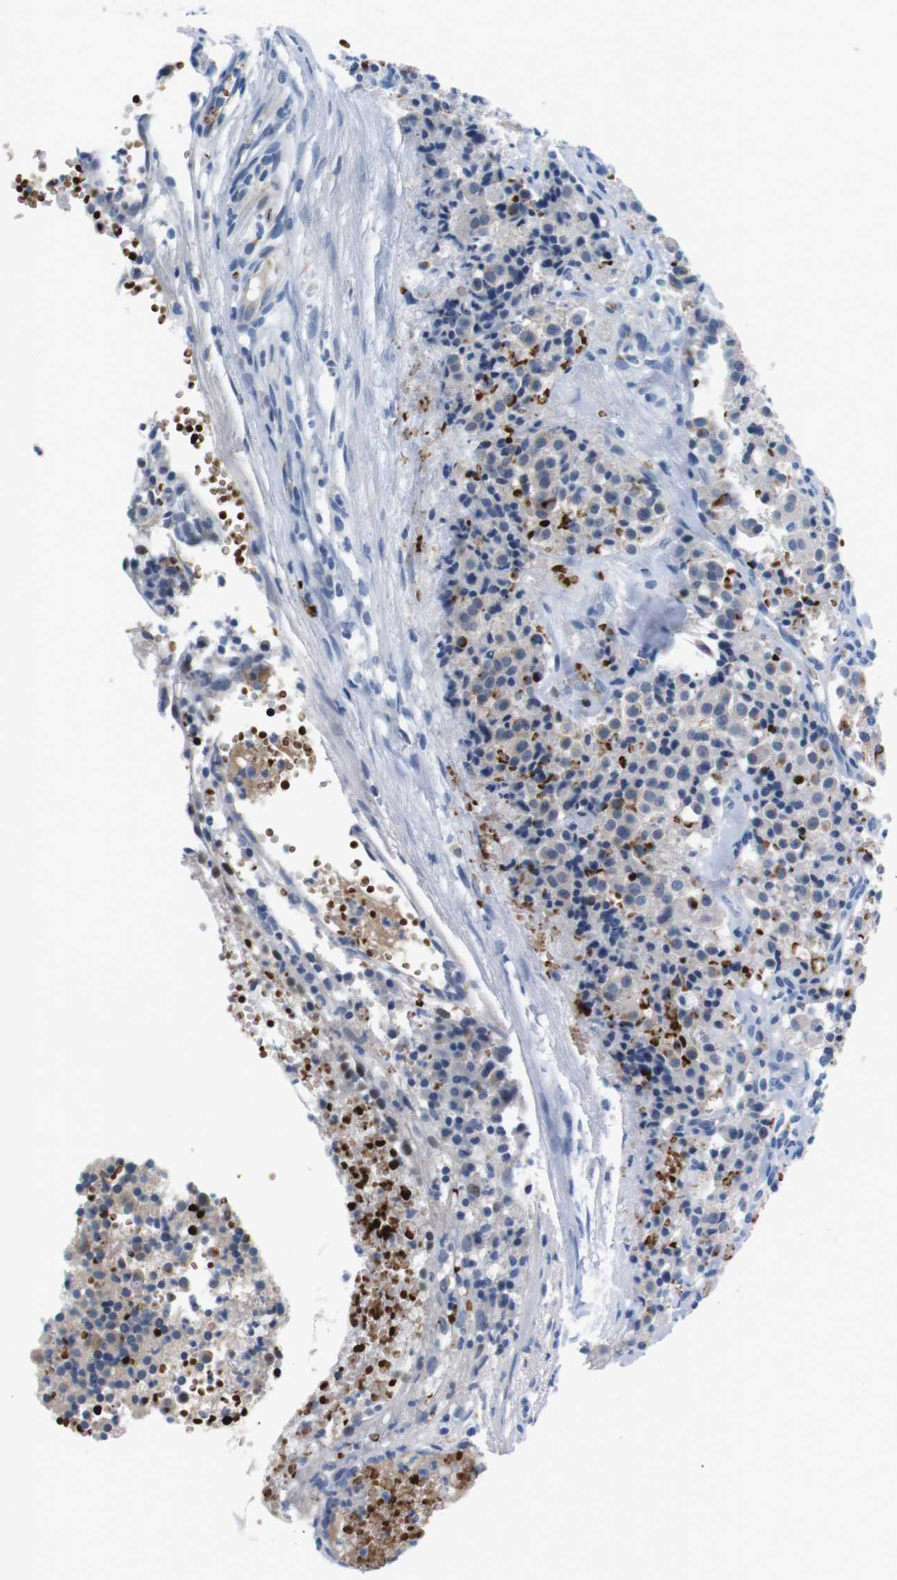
{"staining": {"intensity": "strong", "quantity": "<25%", "location": "cytoplasmic/membranous,nuclear"}, "tissue": "carcinoid", "cell_type": "Tumor cells", "image_type": "cancer", "snomed": [{"axis": "morphology", "description": "Carcinoid, malignant, NOS"}, {"axis": "topography", "description": "Lung"}], "caption": "Immunohistochemistry (DAB (3,3'-diaminobenzidine)) staining of carcinoid (malignant) shows strong cytoplasmic/membranous and nuclear protein expression in approximately <25% of tumor cells.", "gene": "TFAP2C", "patient": {"sex": "male", "age": 30}}